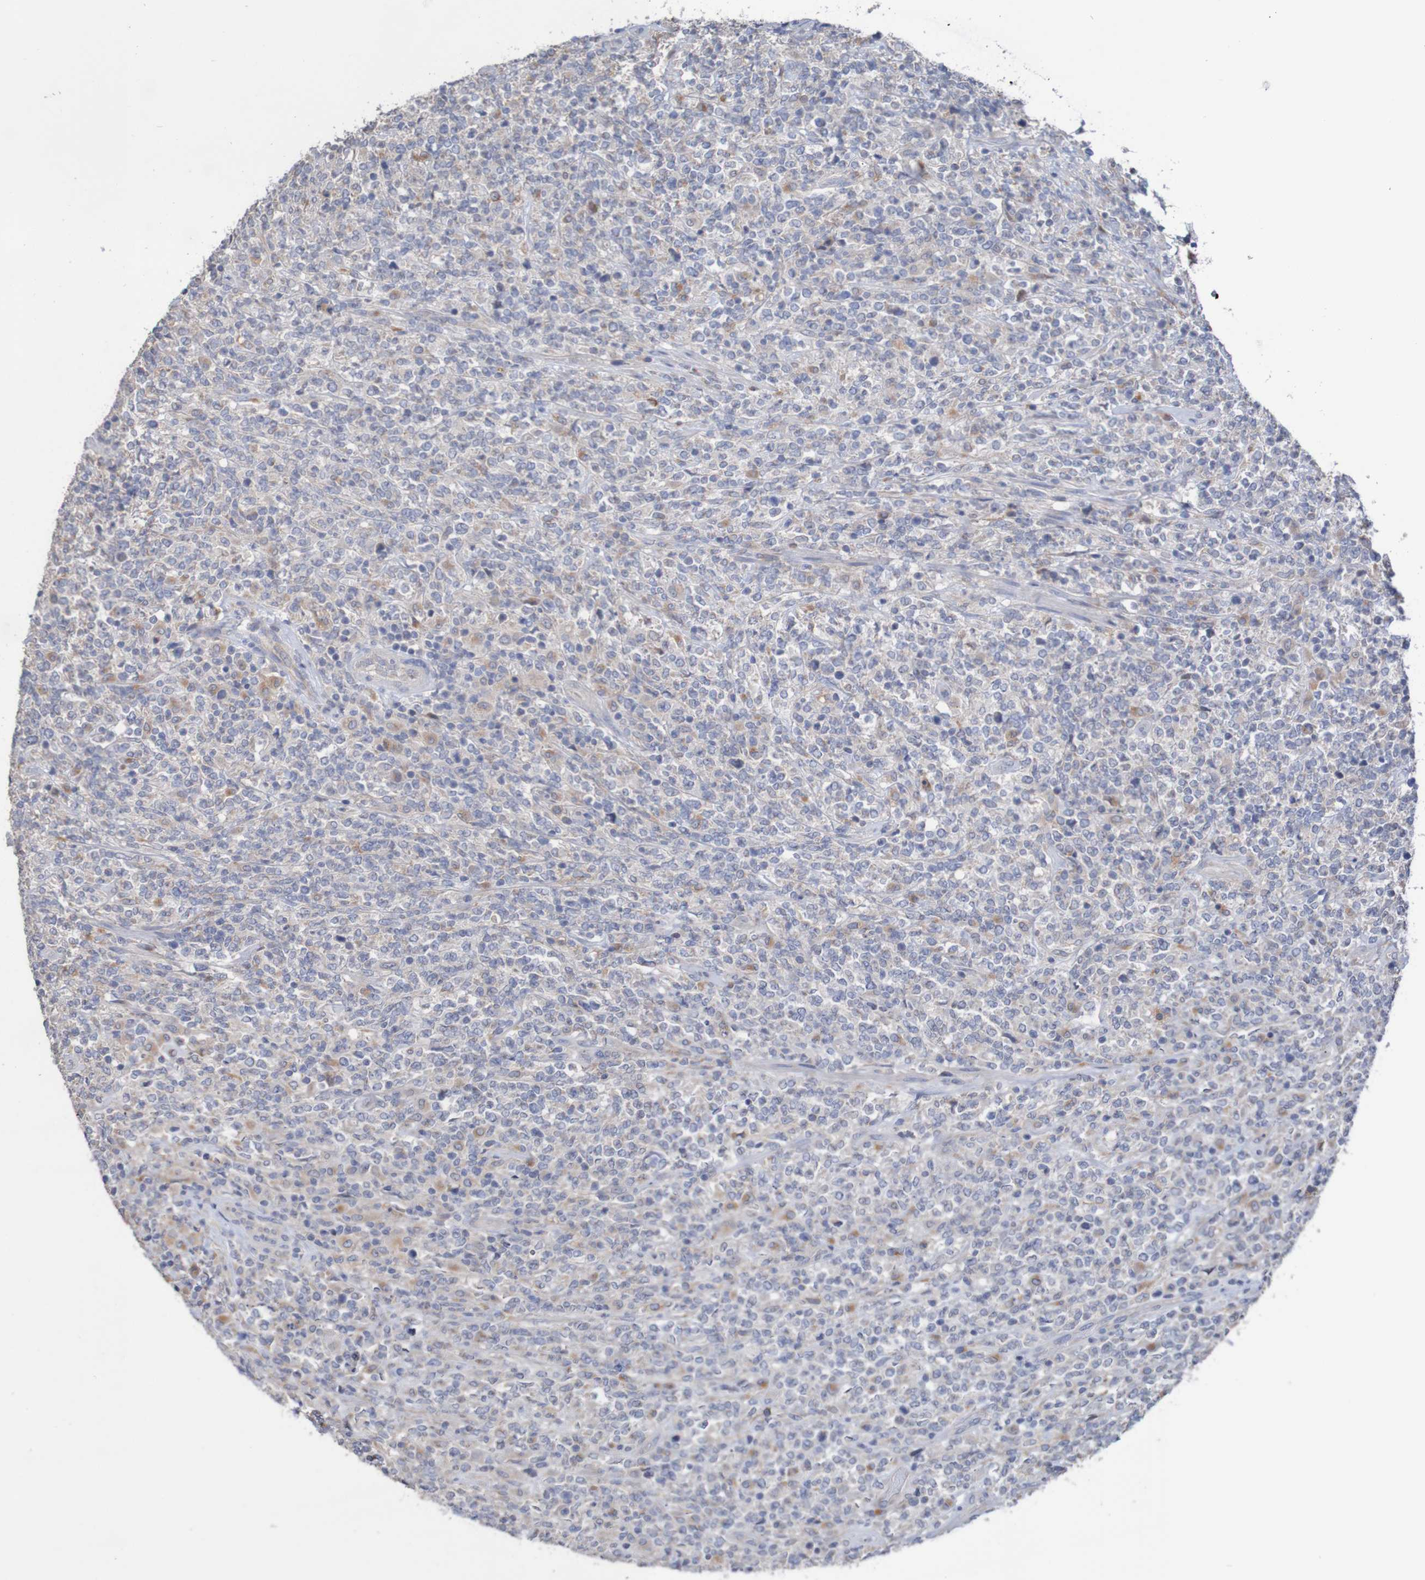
{"staining": {"intensity": "weak", "quantity": "<25%", "location": "cytoplasmic/membranous"}, "tissue": "lymphoma", "cell_type": "Tumor cells", "image_type": "cancer", "snomed": [{"axis": "morphology", "description": "Malignant lymphoma, non-Hodgkin's type, High grade"}, {"axis": "topography", "description": "Soft tissue"}], "caption": "Tumor cells show no significant expression in lymphoma. (DAB immunohistochemistry (IHC), high magnification).", "gene": "PHYH", "patient": {"sex": "male", "age": 18}}